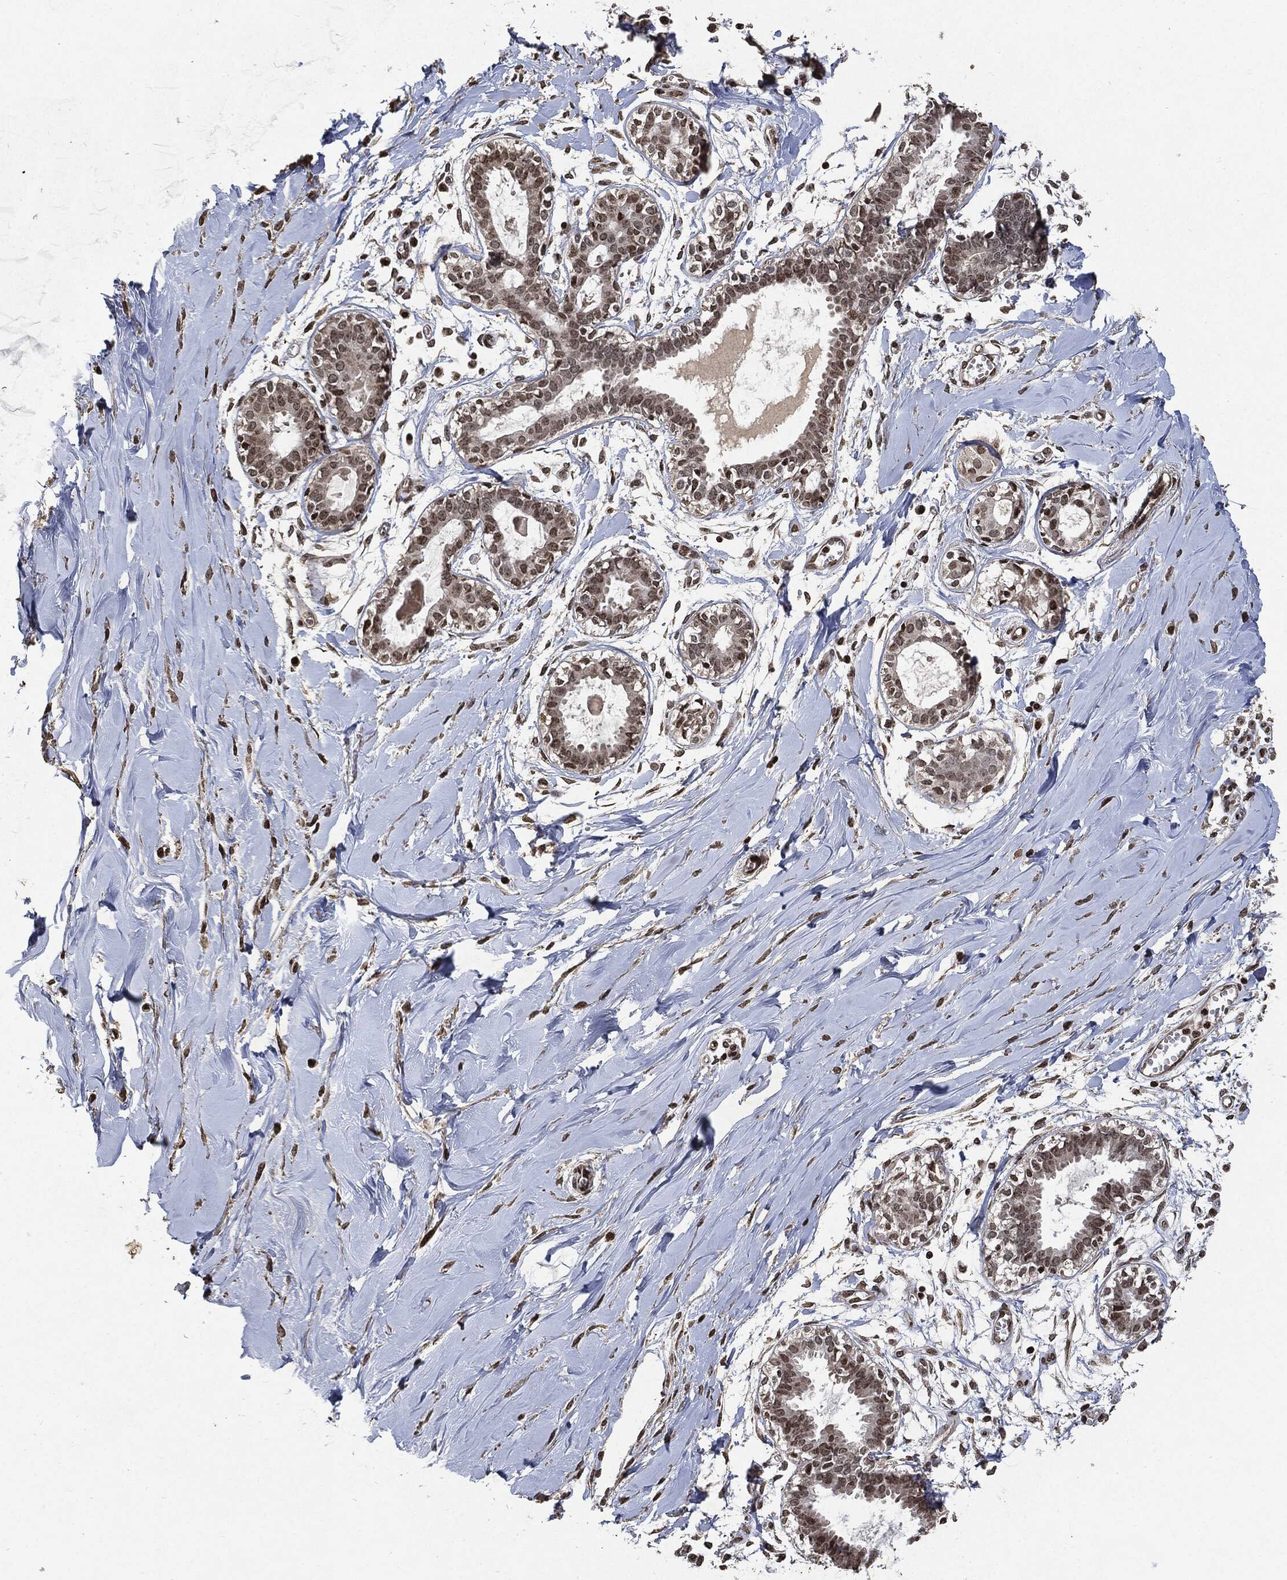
{"staining": {"intensity": "moderate", "quantity": "25%-75%", "location": "cytoplasmic/membranous,nuclear"}, "tissue": "soft tissue", "cell_type": "Fibroblasts", "image_type": "normal", "snomed": [{"axis": "morphology", "description": "Normal tissue, NOS"}, {"axis": "topography", "description": "Breast"}], "caption": "Protein analysis of benign soft tissue reveals moderate cytoplasmic/membranous,nuclear positivity in approximately 25%-75% of fibroblasts. (Brightfield microscopy of DAB IHC at high magnification).", "gene": "JUN", "patient": {"sex": "female", "age": 49}}